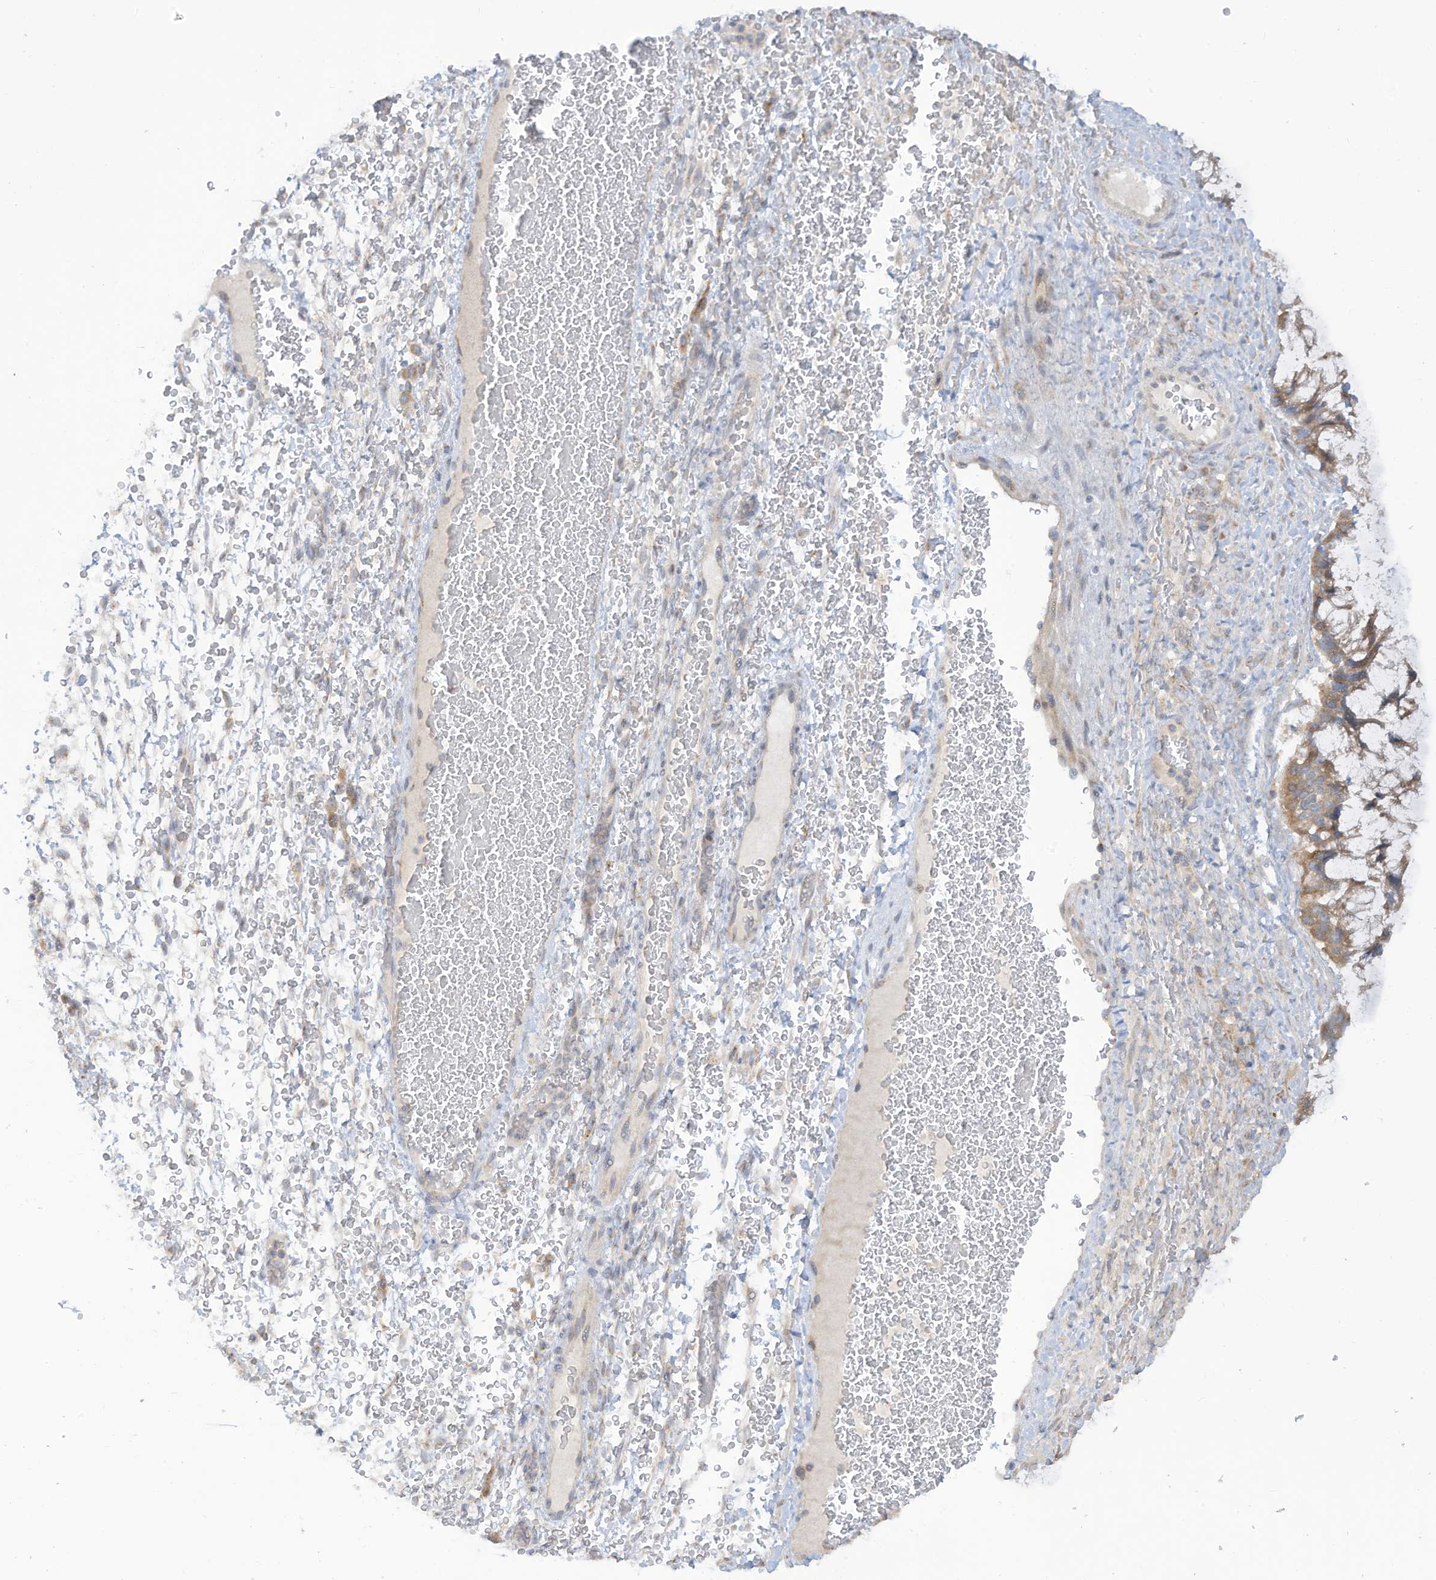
{"staining": {"intensity": "moderate", "quantity": ">75%", "location": "cytoplasmic/membranous"}, "tissue": "ovarian cancer", "cell_type": "Tumor cells", "image_type": "cancer", "snomed": [{"axis": "morphology", "description": "Cystadenocarcinoma, mucinous, NOS"}, {"axis": "topography", "description": "Ovary"}], "caption": "Immunohistochemistry (DAB (3,3'-diaminobenzidine)) staining of human ovarian mucinous cystadenocarcinoma demonstrates moderate cytoplasmic/membranous protein staining in about >75% of tumor cells.", "gene": "LRRN2", "patient": {"sex": "female", "age": 37}}